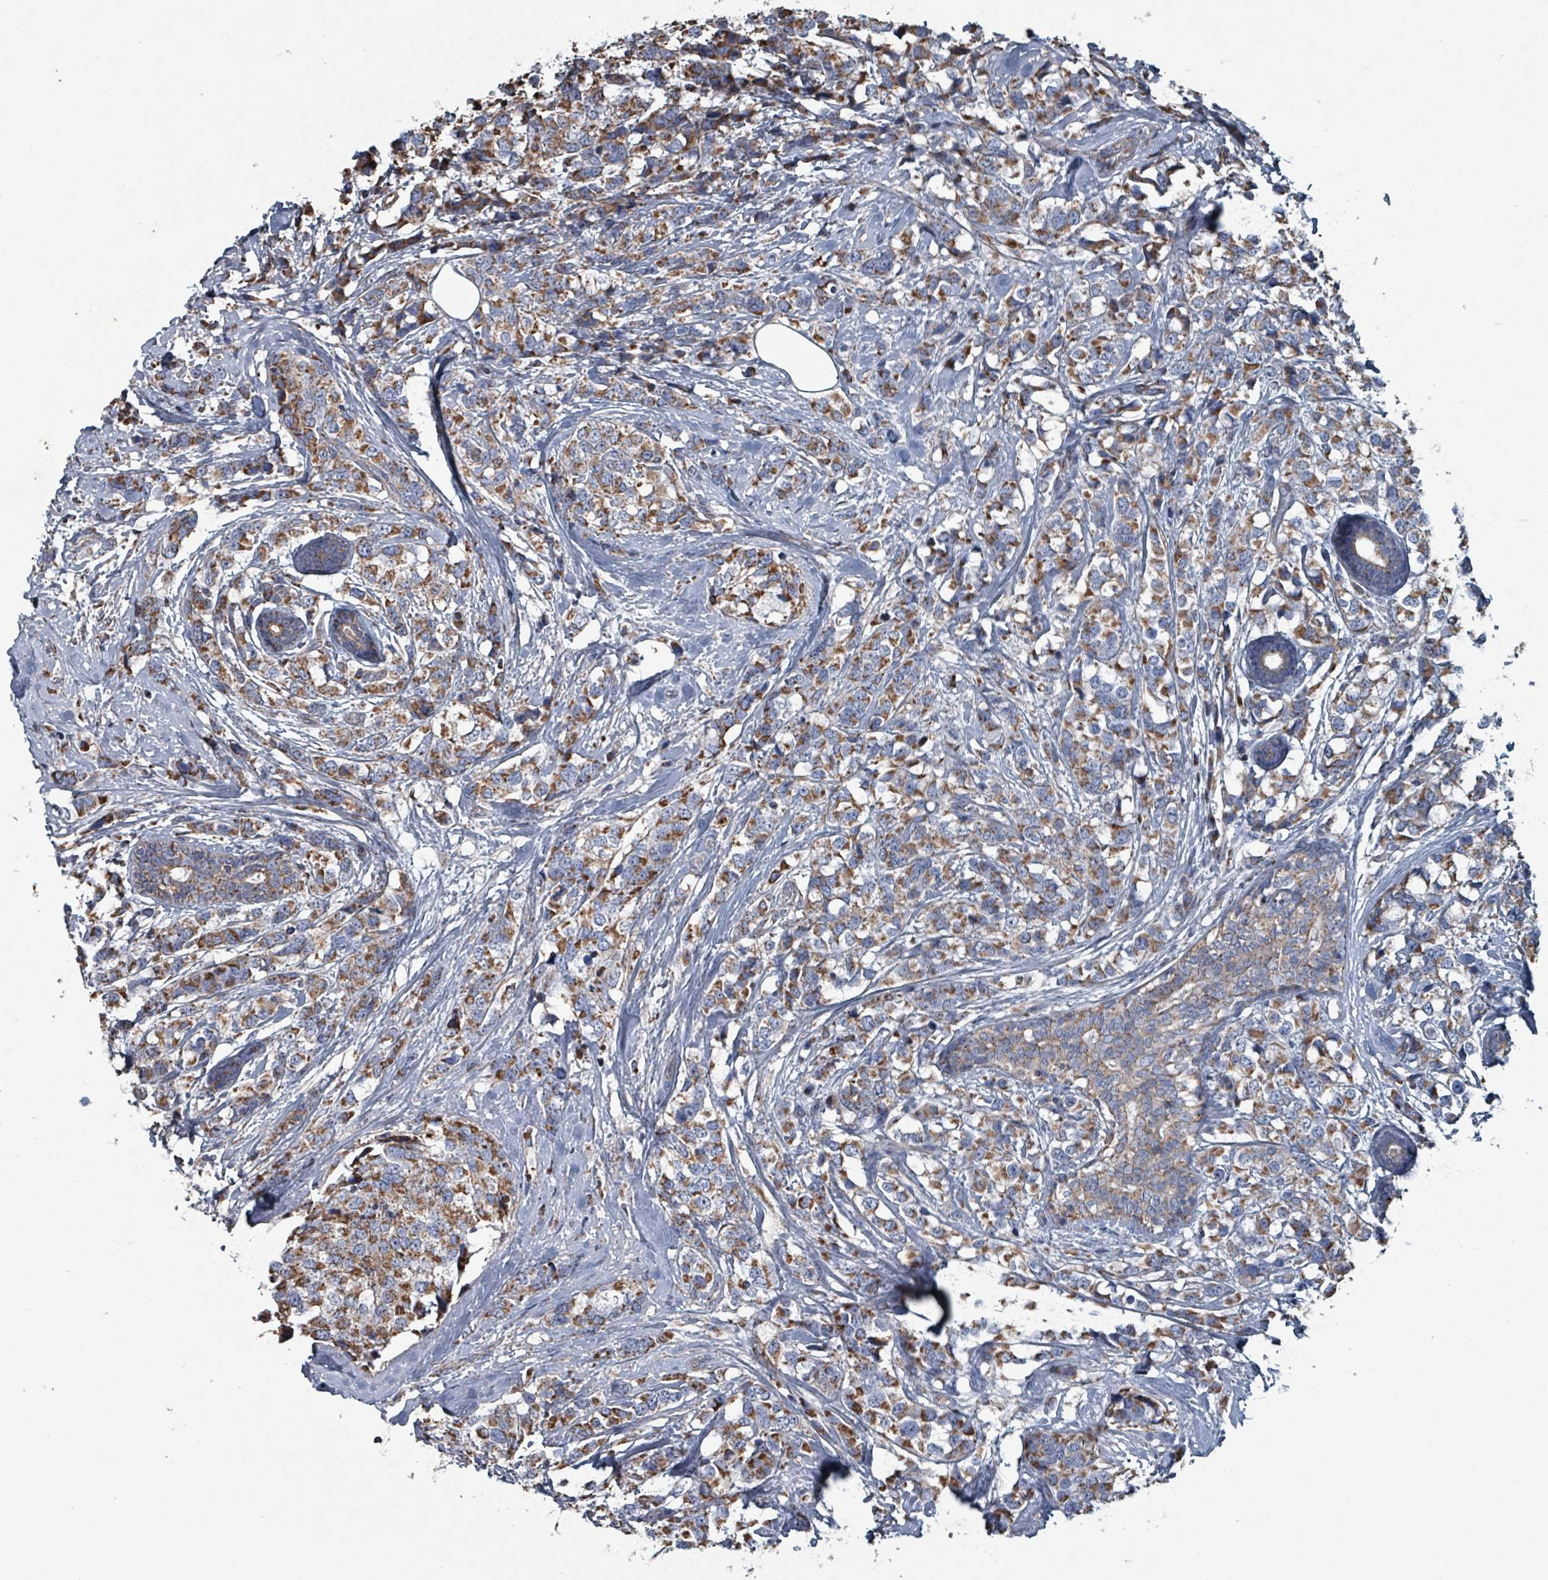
{"staining": {"intensity": "moderate", "quantity": ">75%", "location": "cytoplasmic/membranous"}, "tissue": "breast cancer", "cell_type": "Tumor cells", "image_type": "cancer", "snomed": [{"axis": "morphology", "description": "Lobular carcinoma"}, {"axis": "topography", "description": "Breast"}], "caption": "Immunohistochemistry (IHC) (DAB) staining of human breast lobular carcinoma reveals moderate cytoplasmic/membranous protein positivity in approximately >75% of tumor cells.", "gene": "ABHD18", "patient": {"sex": "female", "age": 59}}